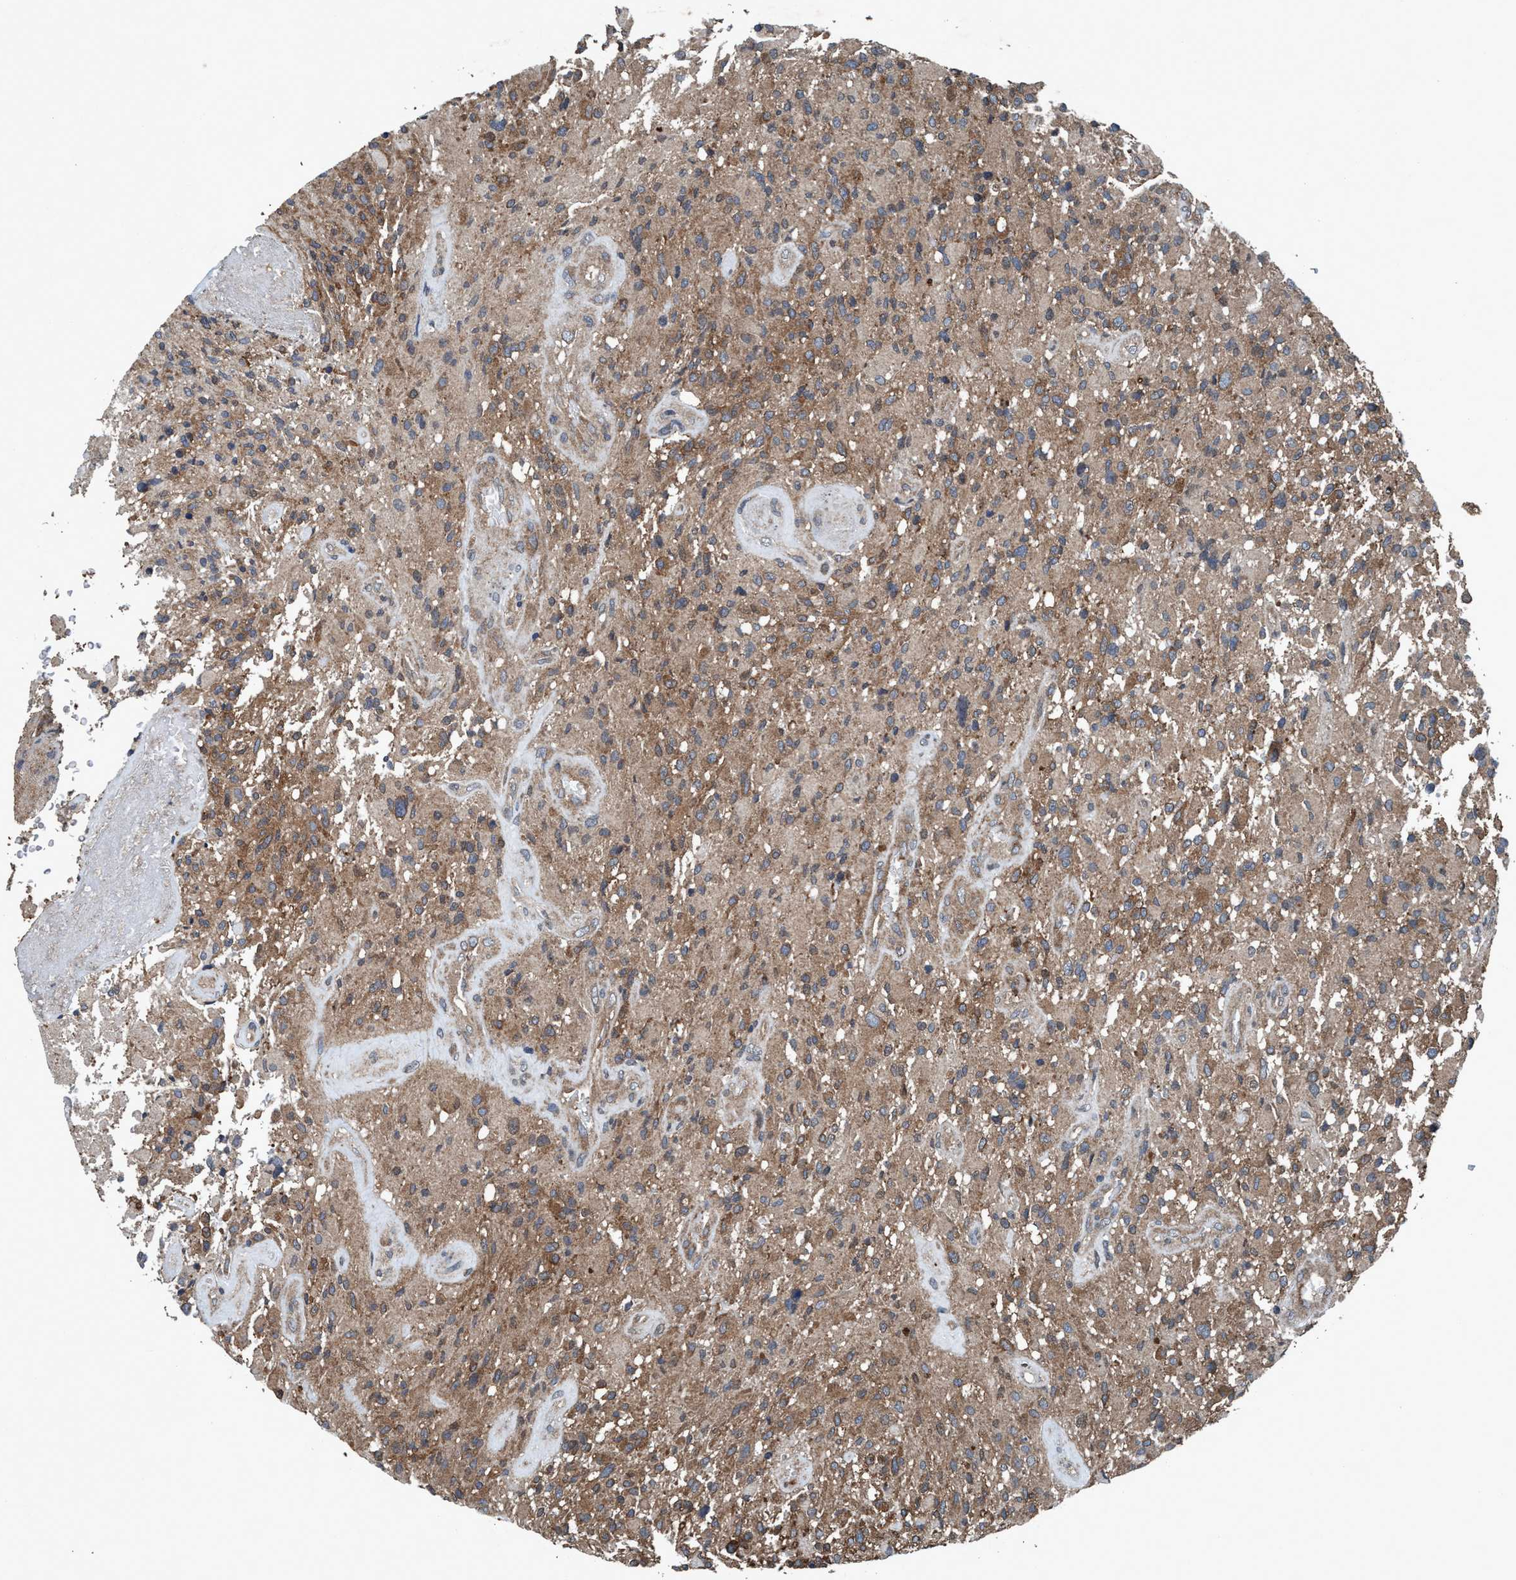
{"staining": {"intensity": "moderate", "quantity": "25%-75%", "location": "cytoplasmic/membranous"}, "tissue": "glioma", "cell_type": "Tumor cells", "image_type": "cancer", "snomed": [{"axis": "morphology", "description": "Glioma, malignant, High grade"}, {"axis": "topography", "description": "Brain"}], "caption": "Approximately 25%-75% of tumor cells in human malignant high-grade glioma display moderate cytoplasmic/membranous protein staining as visualized by brown immunohistochemical staining.", "gene": "AKT1S1", "patient": {"sex": "male", "age": 71}}